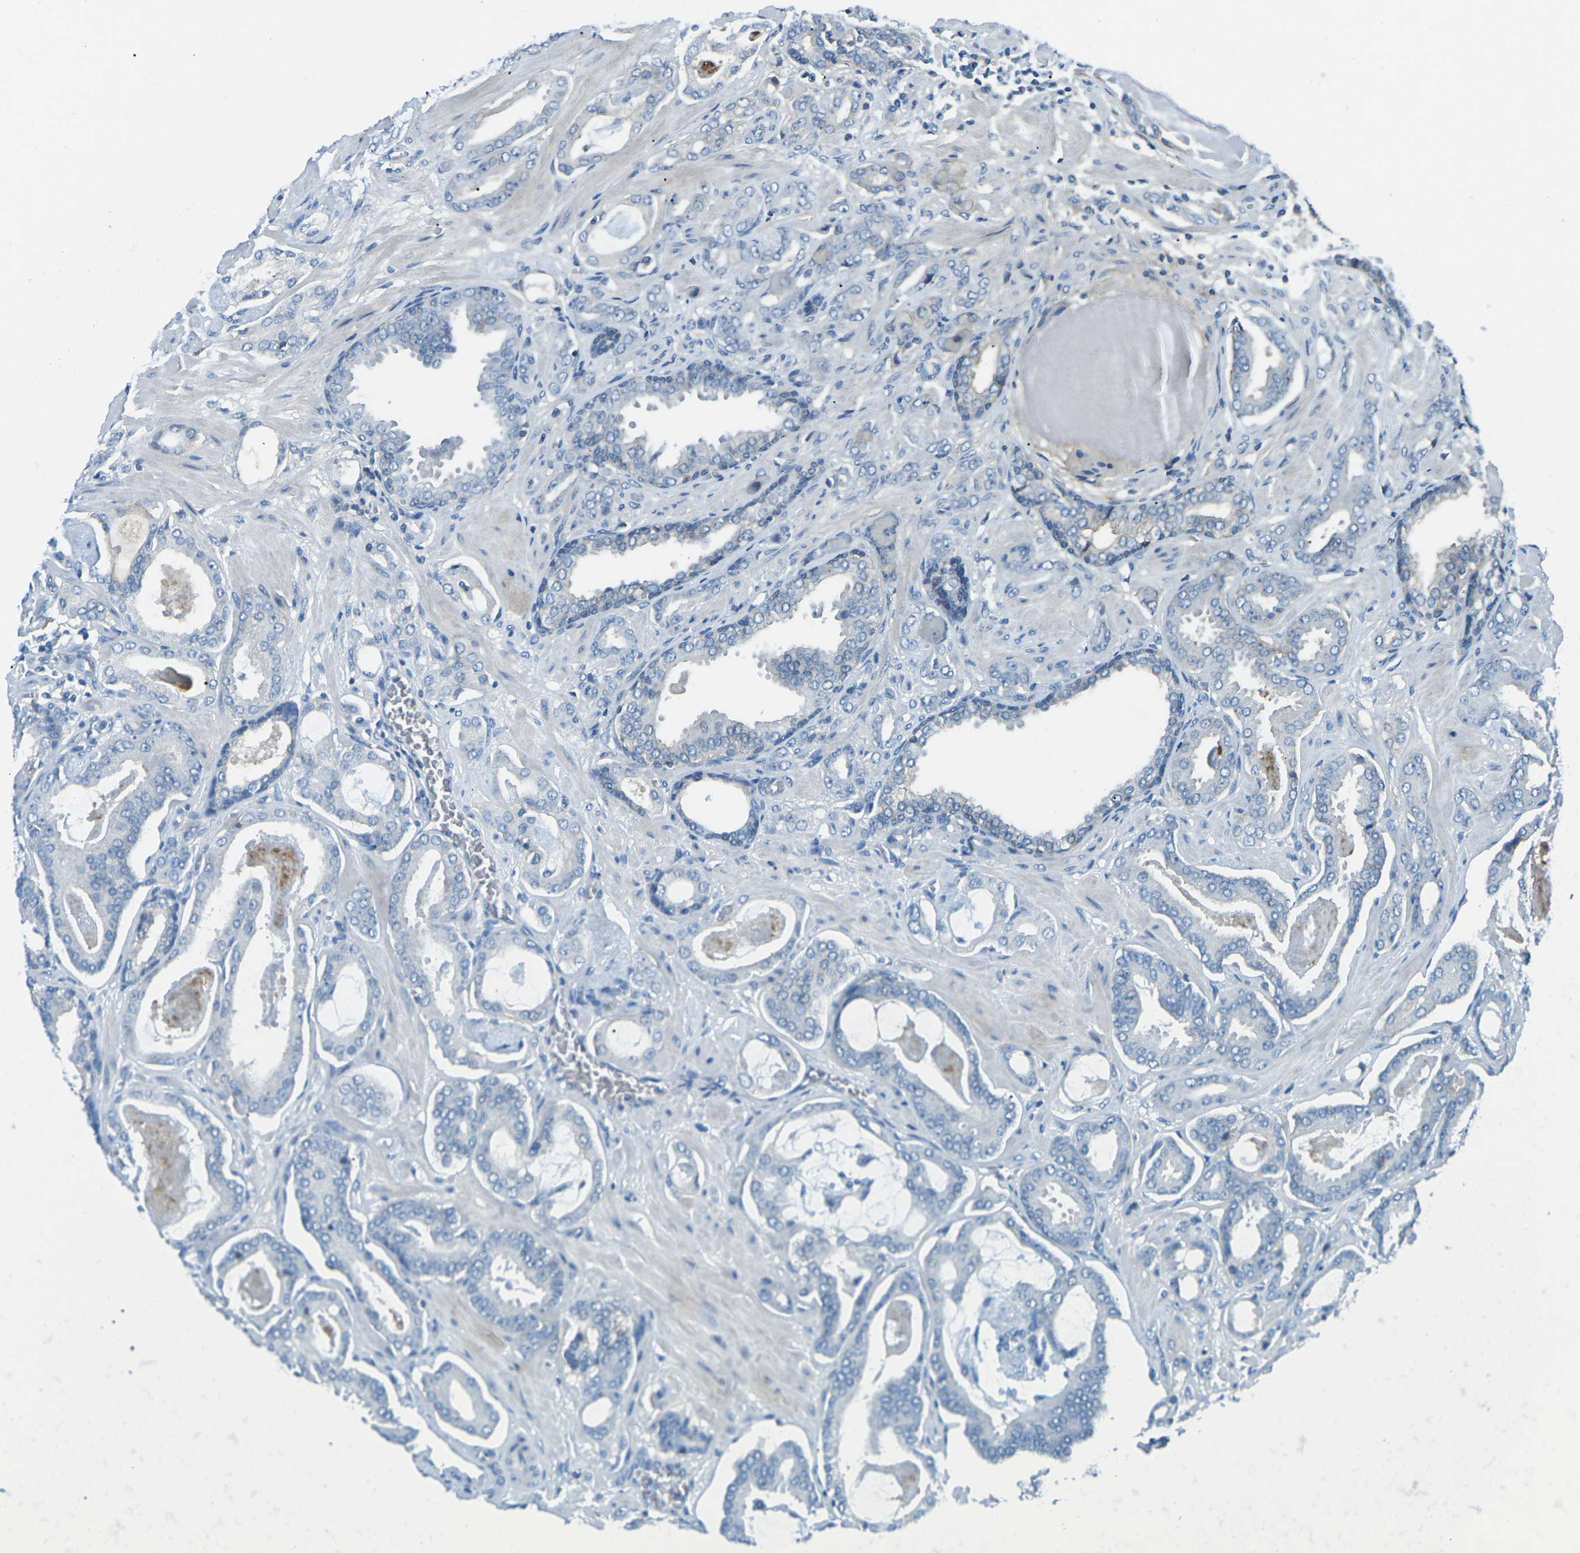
{"staining": {"intensity": "negative", "quantity": "none", "location": "none"}, "tissue": "prostate cancer", "cell_type": "Tumor cells", "image_type": "cancer", "snomed": [{"axis": "morphology", "description": "Adenocarcinoma, Low grade"}, {"axis": "topography", "description": "Prostate"}], "caption": "Immunohistochemical staining of prostate adenocarcinoma (low-grade) shows no significant expression in tumor cells. The staining is performed using DAB (3,3'-diaminobenzidine) brown chromogen with nuclei counter-stained in using hematoxylin.", "gene": "CD47", "patient": {"sex": "male", "age": 53}}